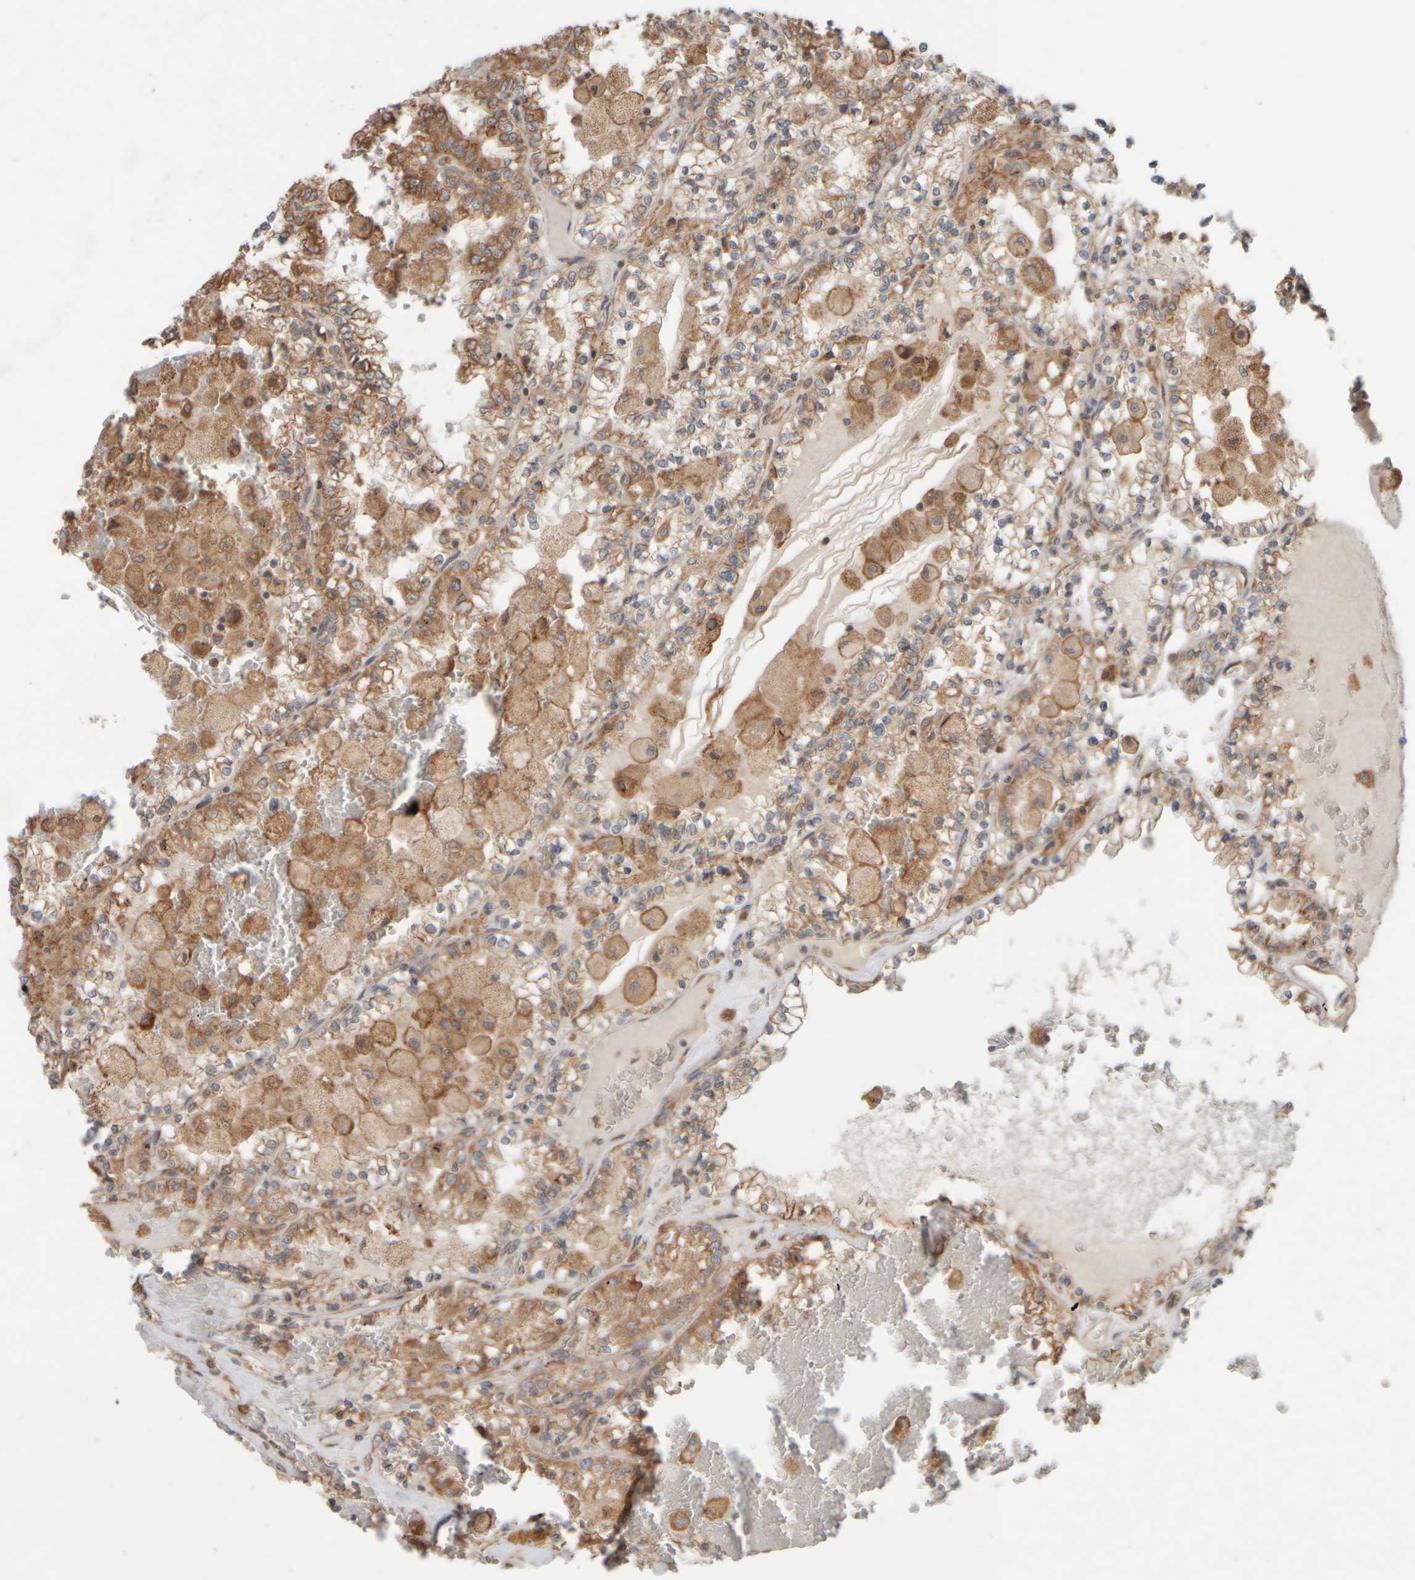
{"staining": {"intensity": "moderate", "quantity": "25%-75%", "location": "cytoplasmic/membranous"}, "tissue": "renal cancer", "cell_type": "Tumor cells", "image_type": "cancer", "snomed": [{"axis": "morphology", "description": "Adenocarcinoma, NOS"}, {"axis": "topography", "description": "Kidney"}], "caption": "This photomicrograph reveals IHC staining of human renal adenocarcinoma, with medium moderate cytoplasmic/membranous positivity in about 25%-75% of tumor cells.", "gene": "EIF2B3", "patient": {"sex": "female", "age": 56}}